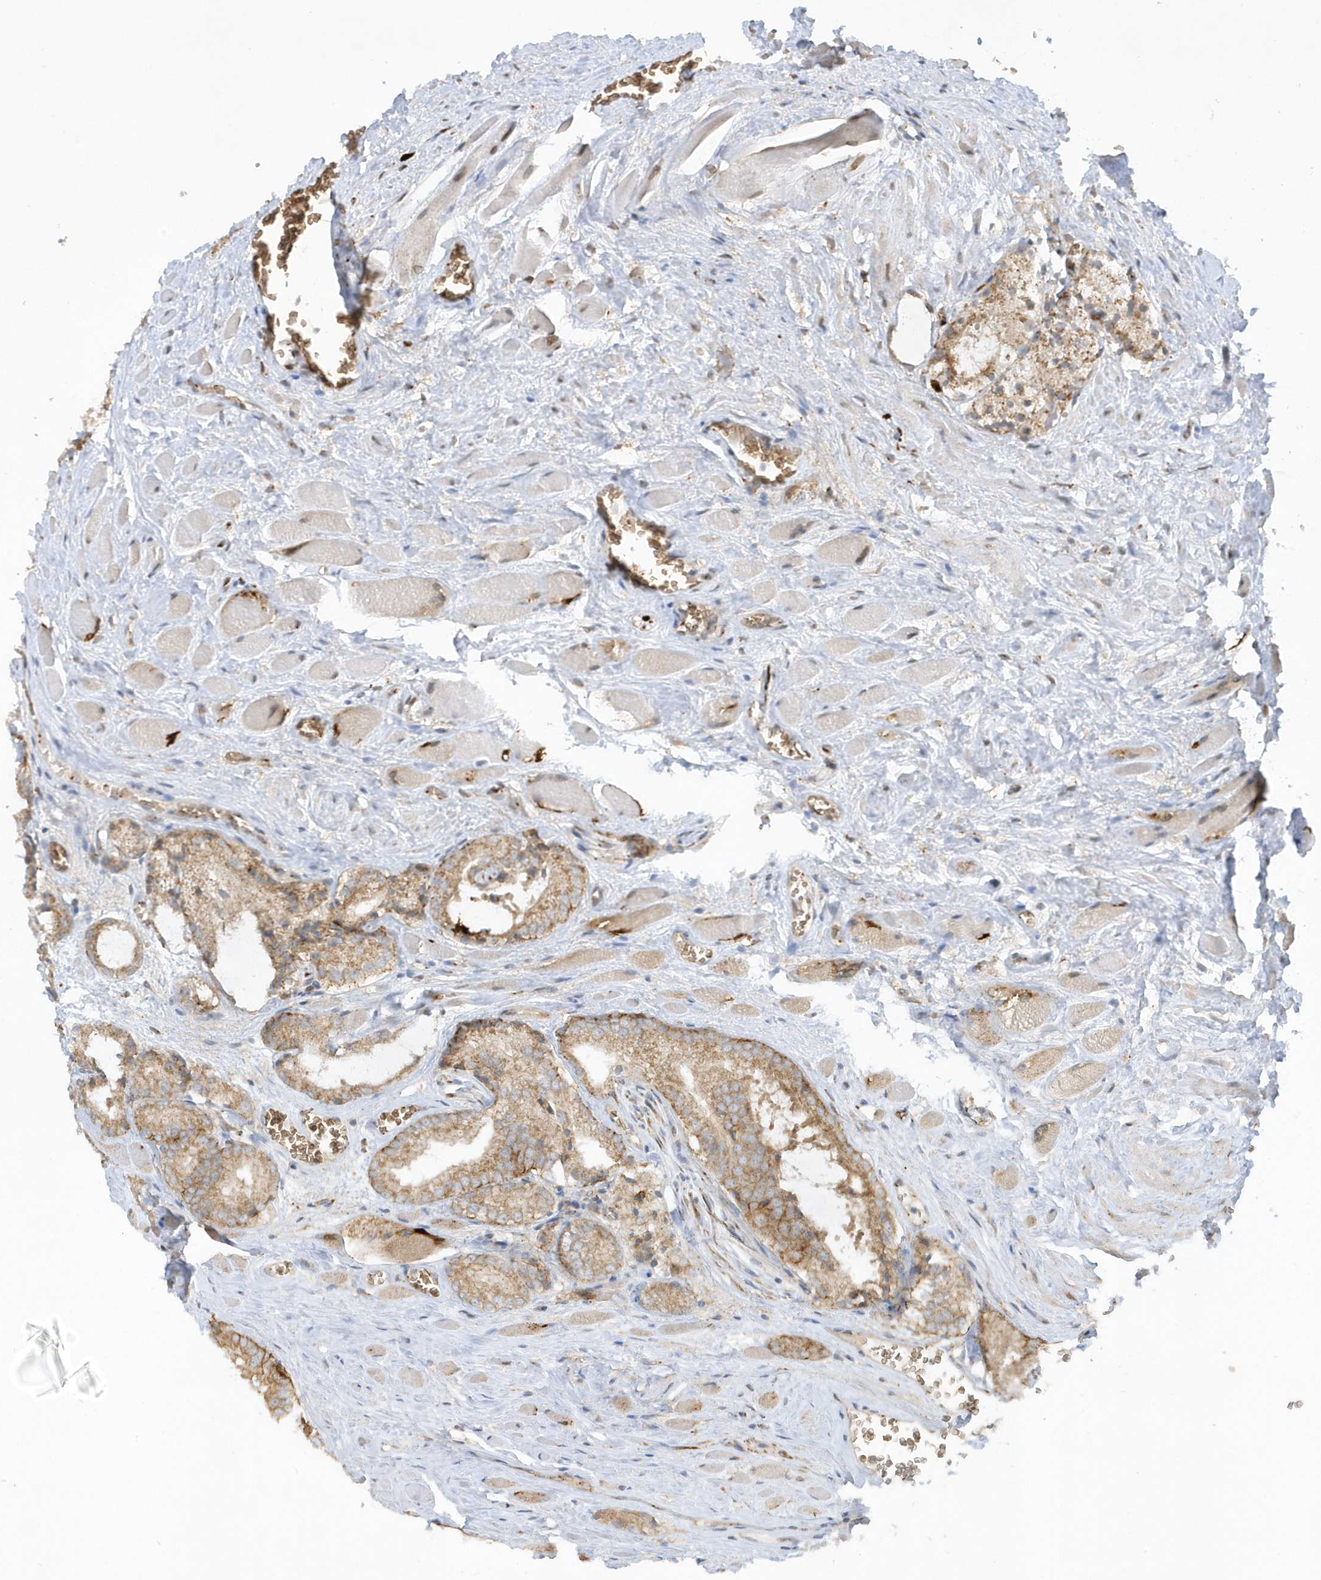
{"staining": {"intensity": "moderate", "quantity": ">75%", "location": "cytoplasmic/membranous"}, "tissue": "prostate cancer", "cell_type": "Tumor cells", "image_type": "cancer", "snomed": [{"axis": "morphology", "description": "Adenocarcinoma, Low grade"}, {"axis": "topography", "description": "Prostate"}], "caption": "Adenocarcinoma (low-grade) (prostate) stained with a protein marker shows moderate staining in tumor cells.", "gene": "RPP40", "patient": {"sex": "male", "age": 67}}